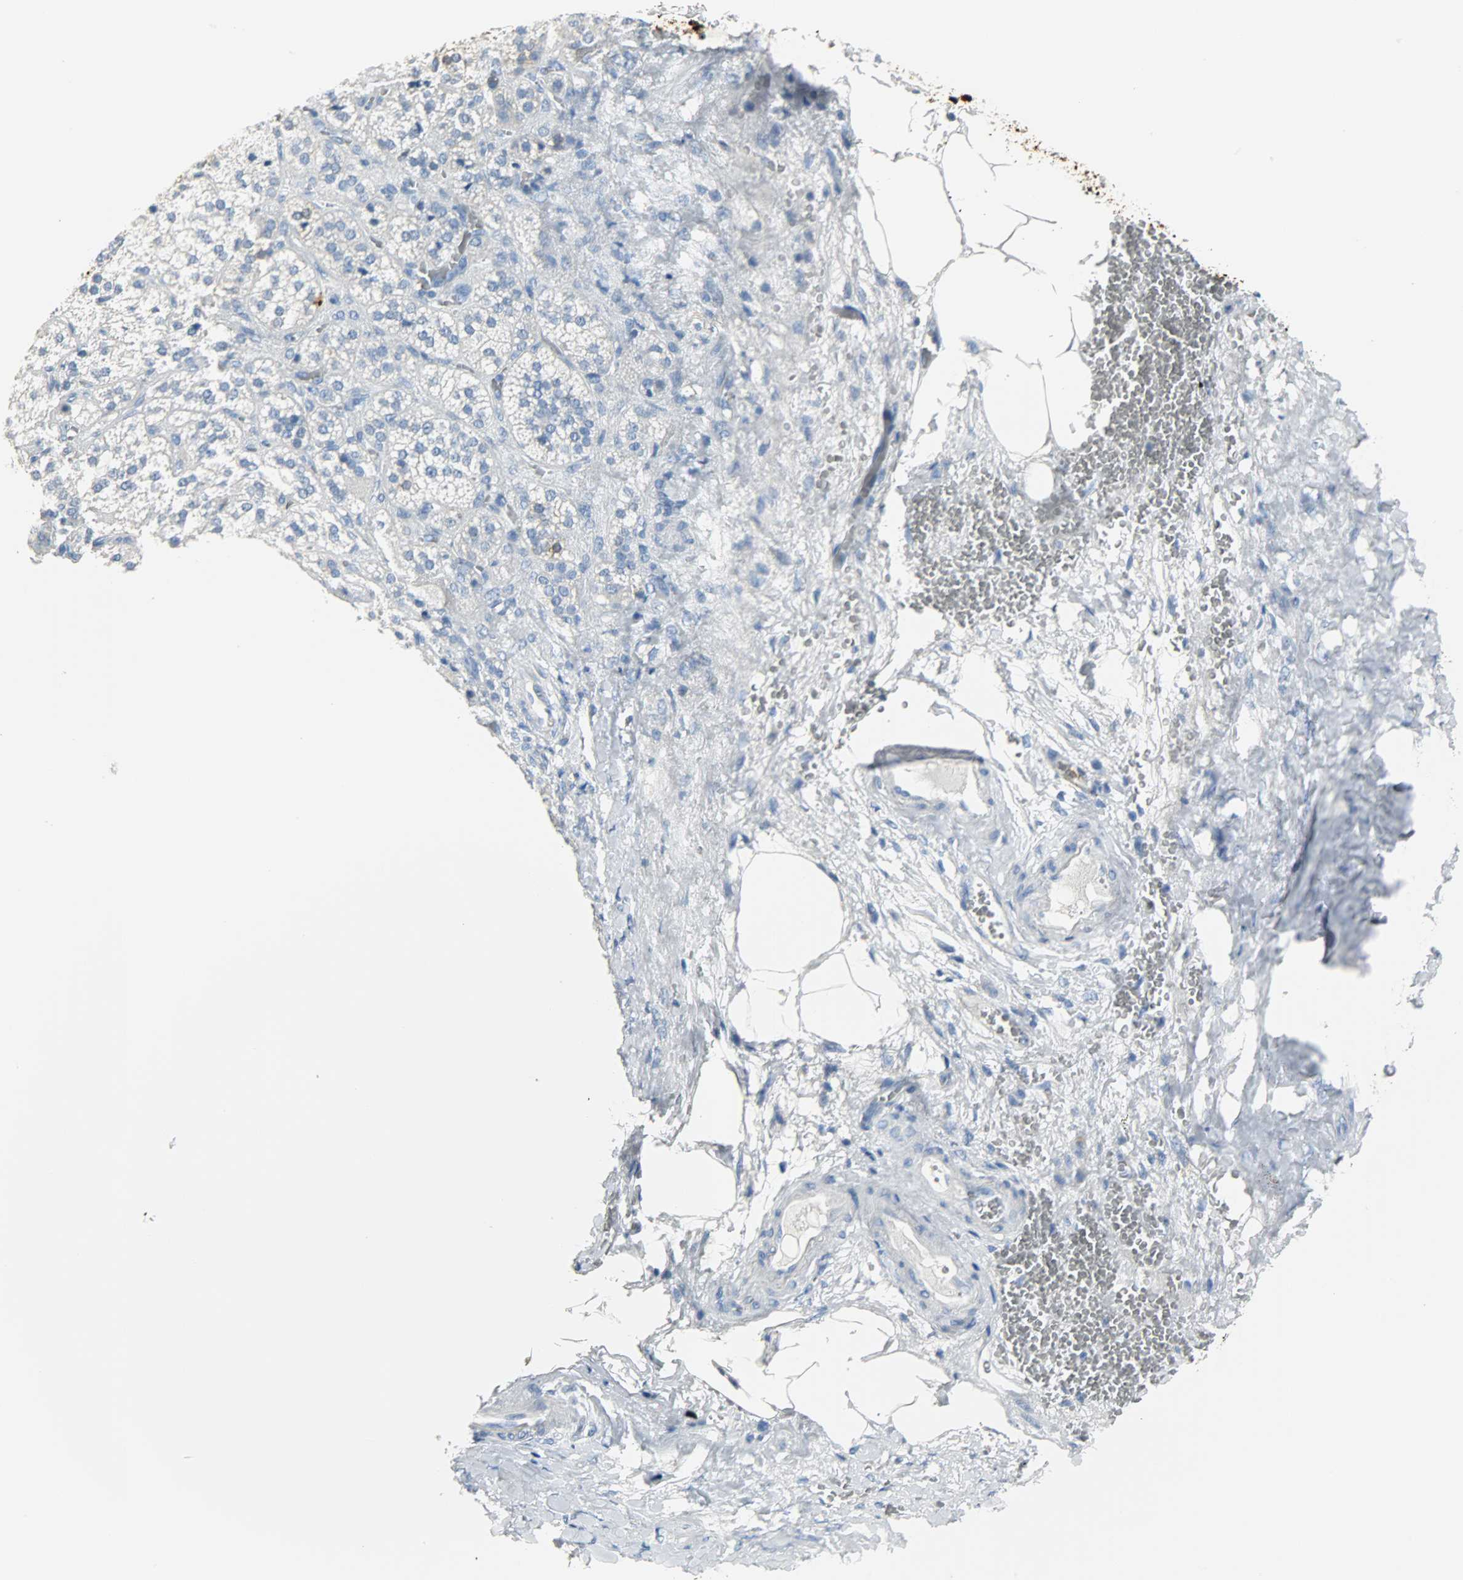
{"staining": {"intensity": "negative", "quantity": "none", "location": "none"}, "tissue": "adrenal gland", "cell_type": "Glandular cells", "image_type": "normal", "snomed": [{"axis": "morphology", "description": "Normal tissue, NOS"}, {"axis": "topography", "description": "Adrenal gland"}], "caption": "This is a micrograph of immunohistochemistry staining of benign adrenal gland, which shows no staining in glandular cells.", "gene": "CA3", "patient": {"sex": "female", "age": 71}}